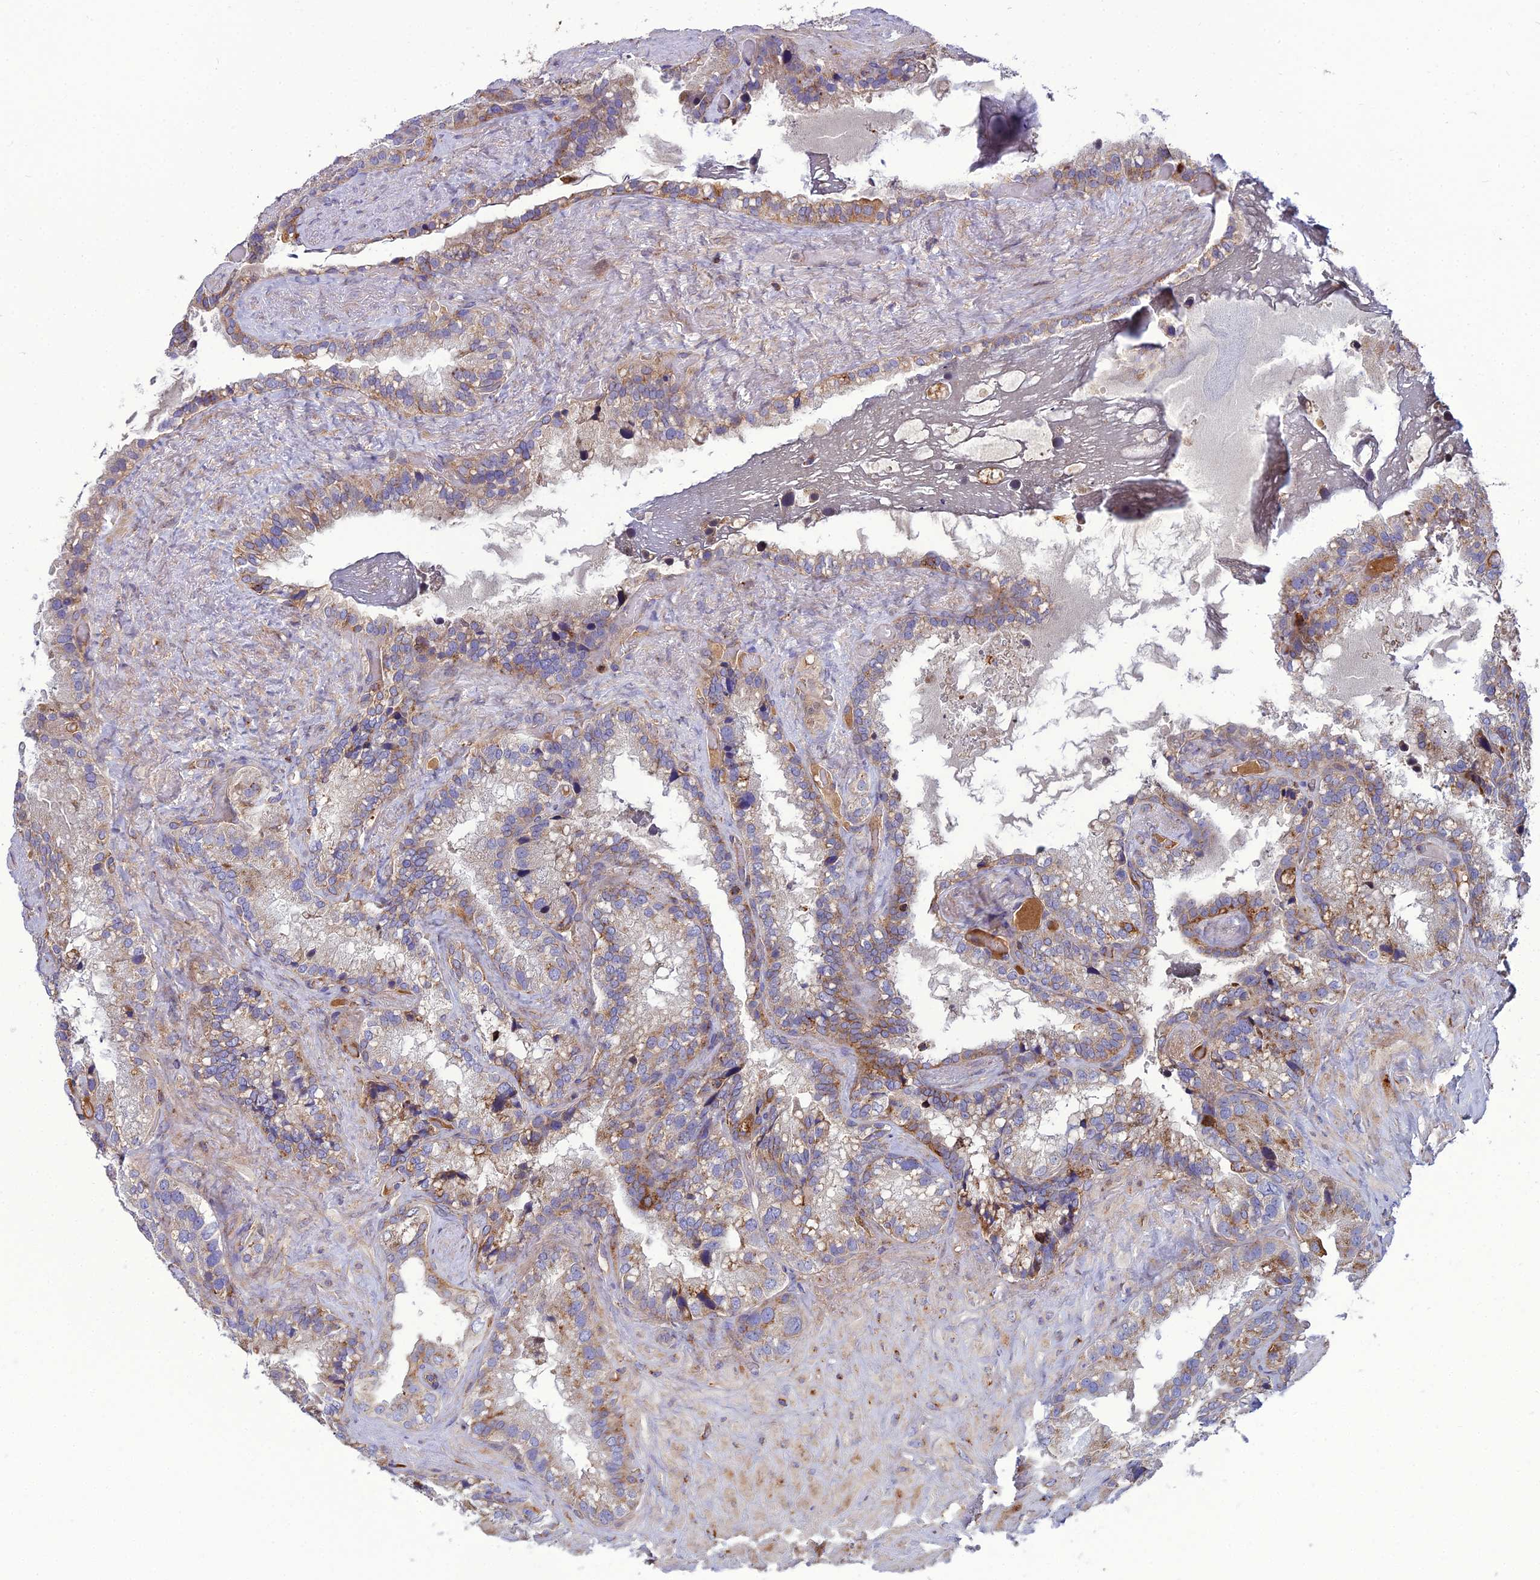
{"staining": {"intensity": "moderate", "quantity": "25%-75%", "location": "cytoplasmic/membranous"}, "tissue": "seminal vesicle", "cell_type": "Glandular cells", "image_type": "normal", "snomed": [{"axis": "morphology", "description": "Normal tissue, NOS"}, {"axis": "topography", "description": "Prostate"}, {"axis": "topography", "description": "Seminal veicle"}], "caption": "The histopathology image demonstrates immunohistochemical staining of unremarkable seminal vesicle. There is moderate cytoplasmic/membranous positivity is present in approximately 25%-75% of glandular cells.", "gene": "LNPEP", "patient": {"sex": "male", "age": 68}}